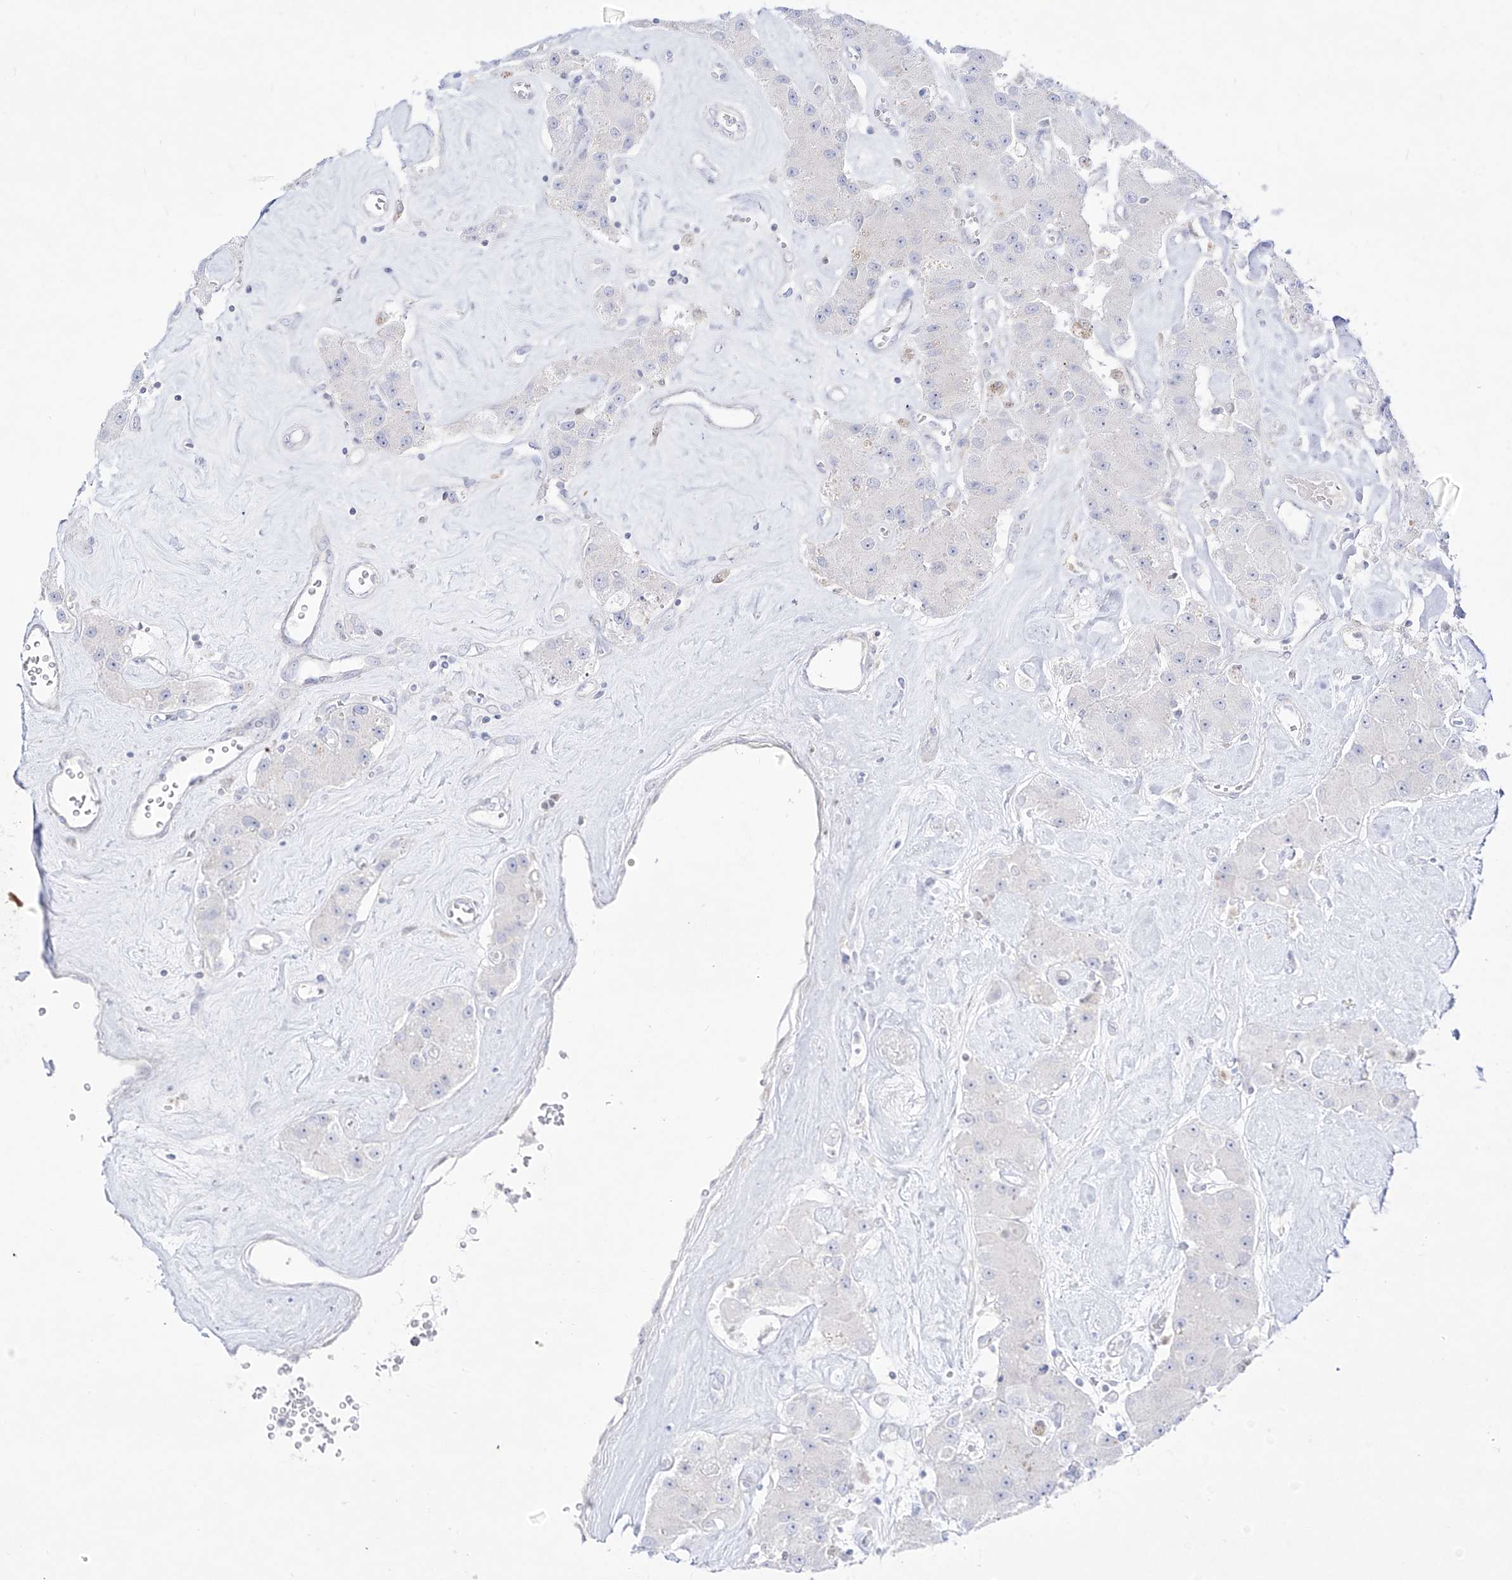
{"staining": {"intensity": "negative", "quantity": "none", "location": "none"}, "tissue": "carcinoid", "cell_type": "Tumor cells", "image_type": "cancer", "snomed": [{"axis": "morphology", "description": "Carcinoid, malignant, NOS"}, {"axis": "topography", "description": "Pancreas"}], "caption": "DAB immunohistochemical staining of human carcinoid demonstrates no significant expression in tumor cells.", "gene": "DMKN", "patient": {"sex": "male", "age": 41}}